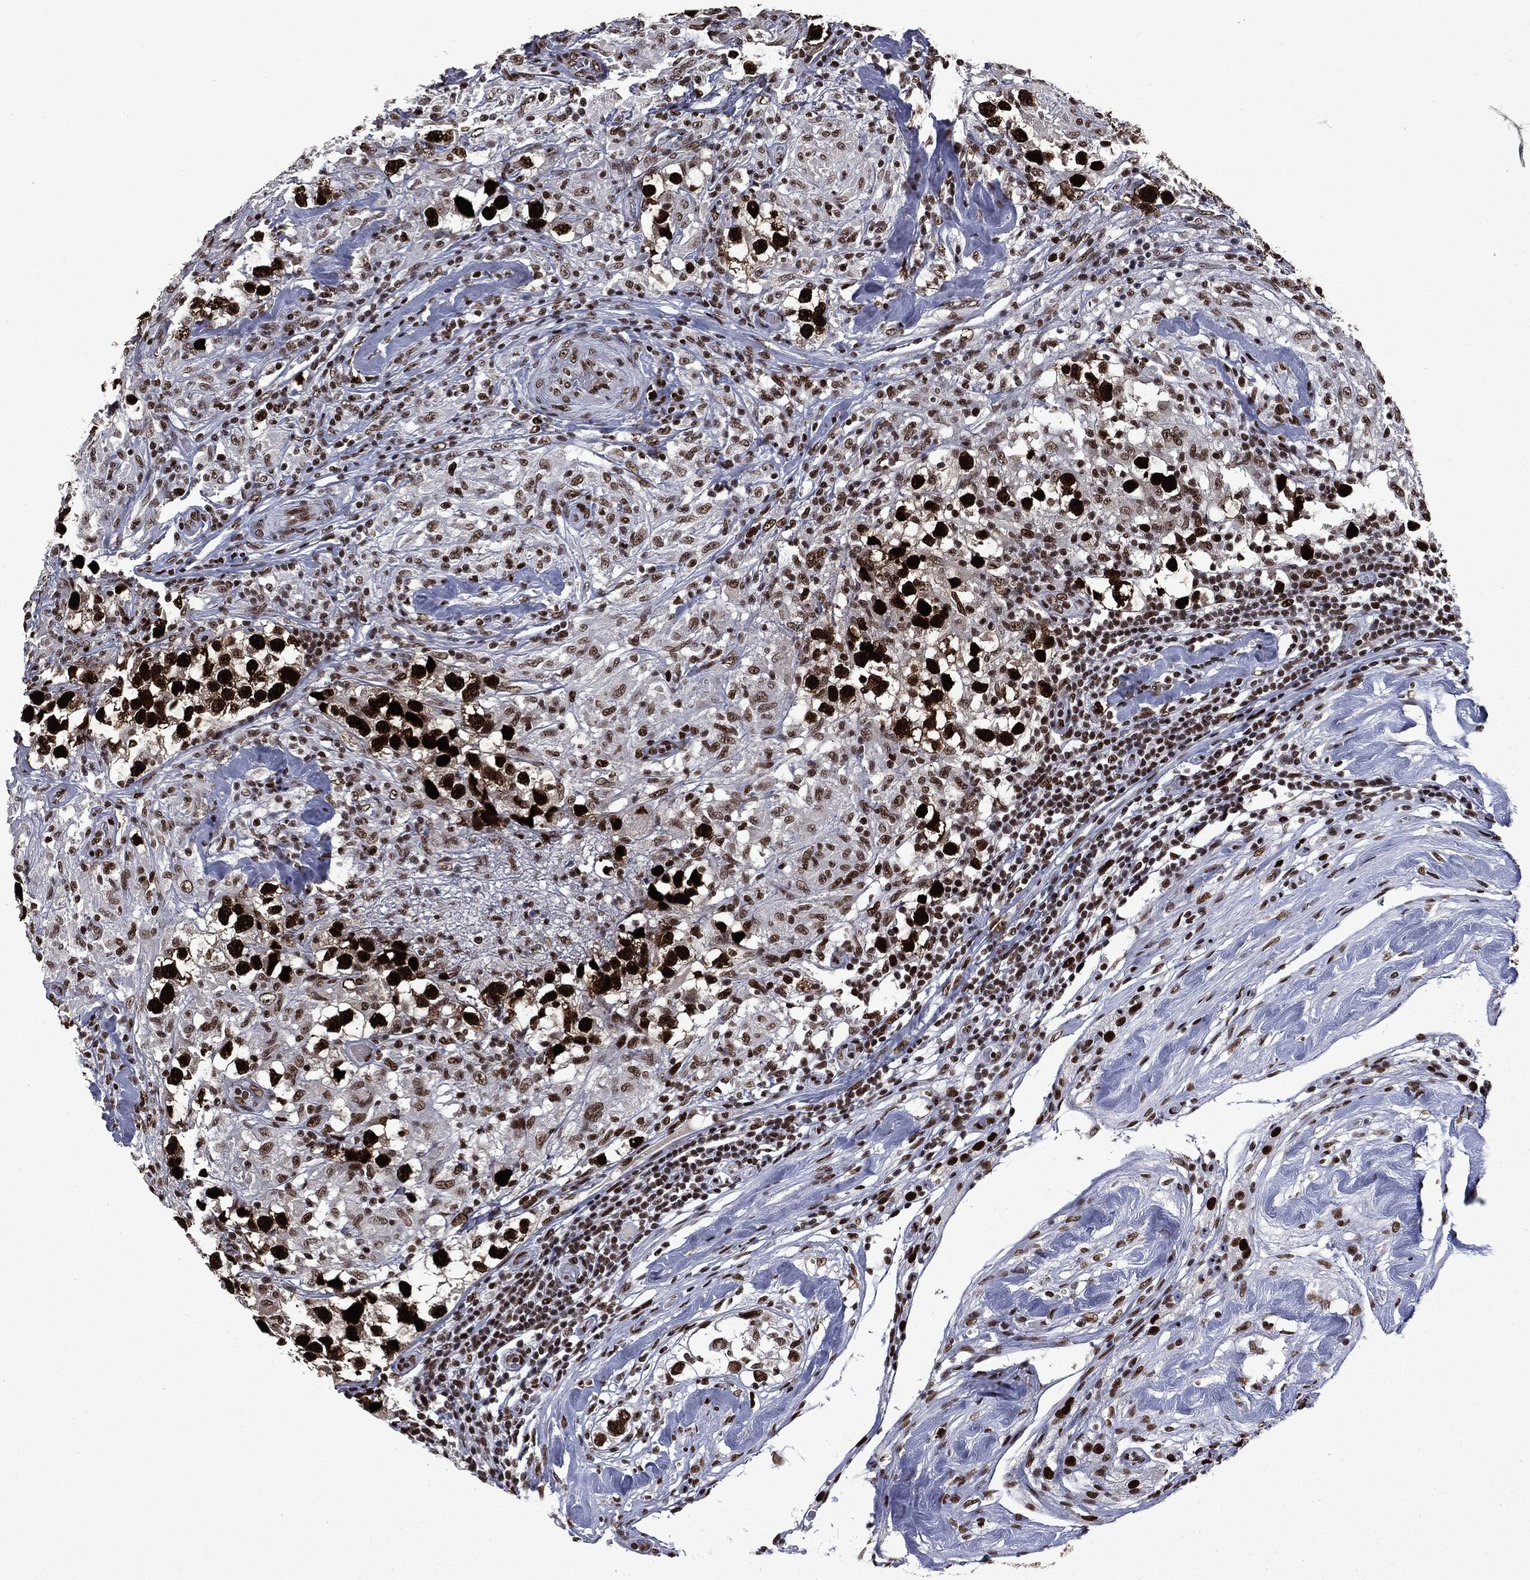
{"staining": {"intensity": "strong", "quantity": ">75%", "location": "nuclear"}, "tissue": "testis cancer", "cell_type": "Tumor cells", "image_type": "cancer", "snomed": [{"axis": "morphology", "description": "Seminoma, NOS"}, {"axis": "topography", "description": "Testis"}], "caption": "Testis cancer tissue shows strong nuclear positivity in about >75% of tumor cells", "gene": "MSH2", "patient": {"sex": "male", "age": 46}}